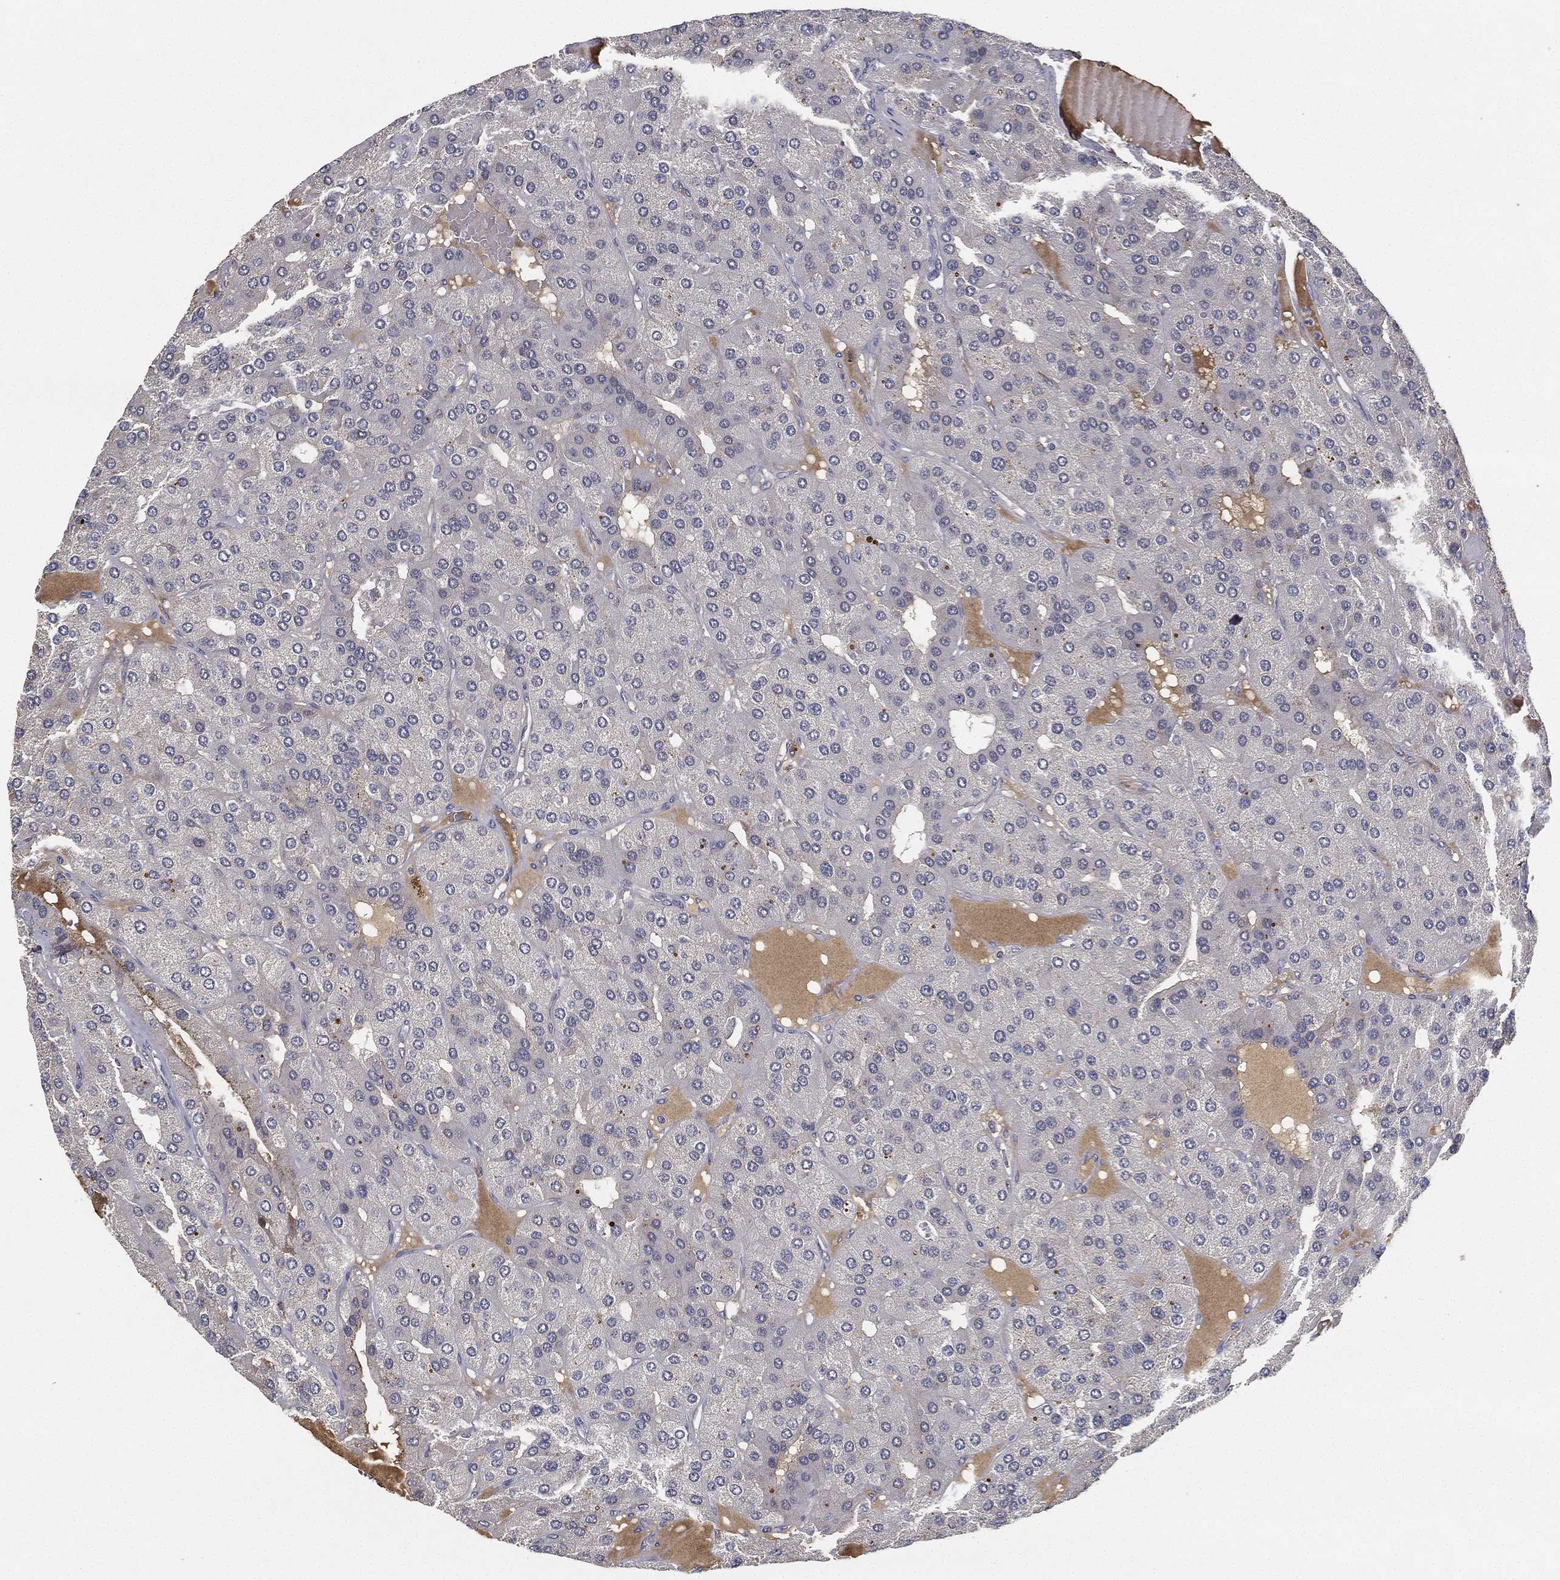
{"staining": {"intensity": "negative", "quantity": "none", "location": "none"}, "tissue": "parathyroid gland", "cell_type": "Glandular cells", "image_type": "normal", "snomed": [{"axis": "morphology", "description": "Normal tissue, NOS"}, {"axis": "morphology", "description": "Adenoma, NOS"}, {"axis": "topography", "description": "Parathyroid gland"}], "caption": "A high-resolution histopathology image shows immunohistochemistry staining of unremarkable parathyroid gland, which shows no significant positivity in glandular cells. (Brightfield microscopy of DAB immunohistochemistry (IHC) at high magnification).", "gene": "CFAP251", "patient": {"sex": "female", "age": 86}}